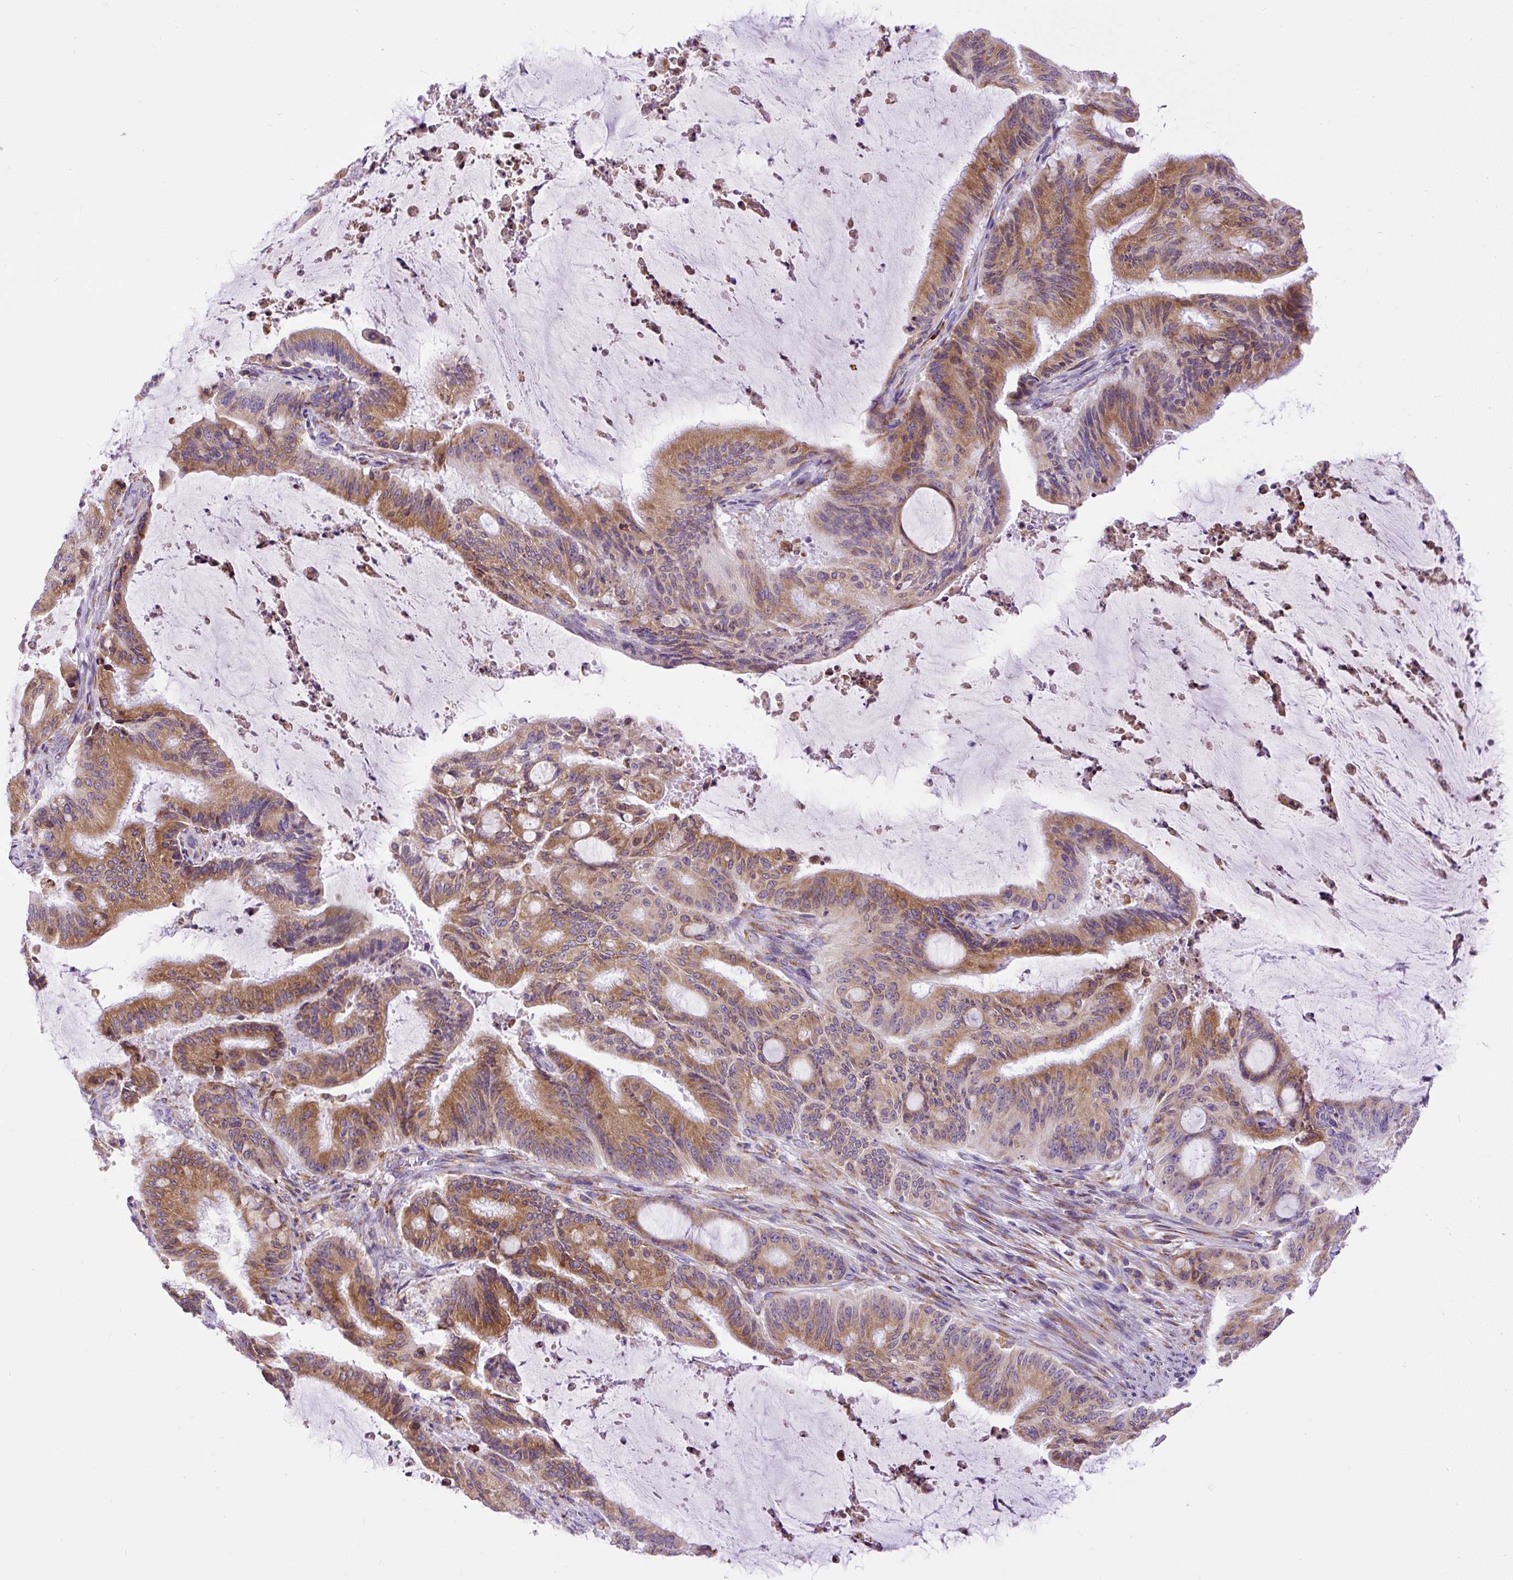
{"staining": {"intensity": "moderate", "quantity": ">75%", "location": "cytoplasmic/membranous"}, "tissue": "liver cancer", "cell_type": "Tumor cells", "image_type": "cancer", "snomed": [{"axis": "morphology", "description": "Normal tissue, NOS"}, {"axis": "morphology", "description": "Cholangiocarcinoma"}, {"axis": "topography", "description": "Liver"}, {"axis": "topography", "description": "Peripheral nerve tissue"}], "caption": "Tumor cells exhibit medium levels of moderate cytoplasmic/membranous staining in about >75% of cells in human liver cancer.", "gene": "DDOST", "patient": {"sex": "female", "age": 73}}